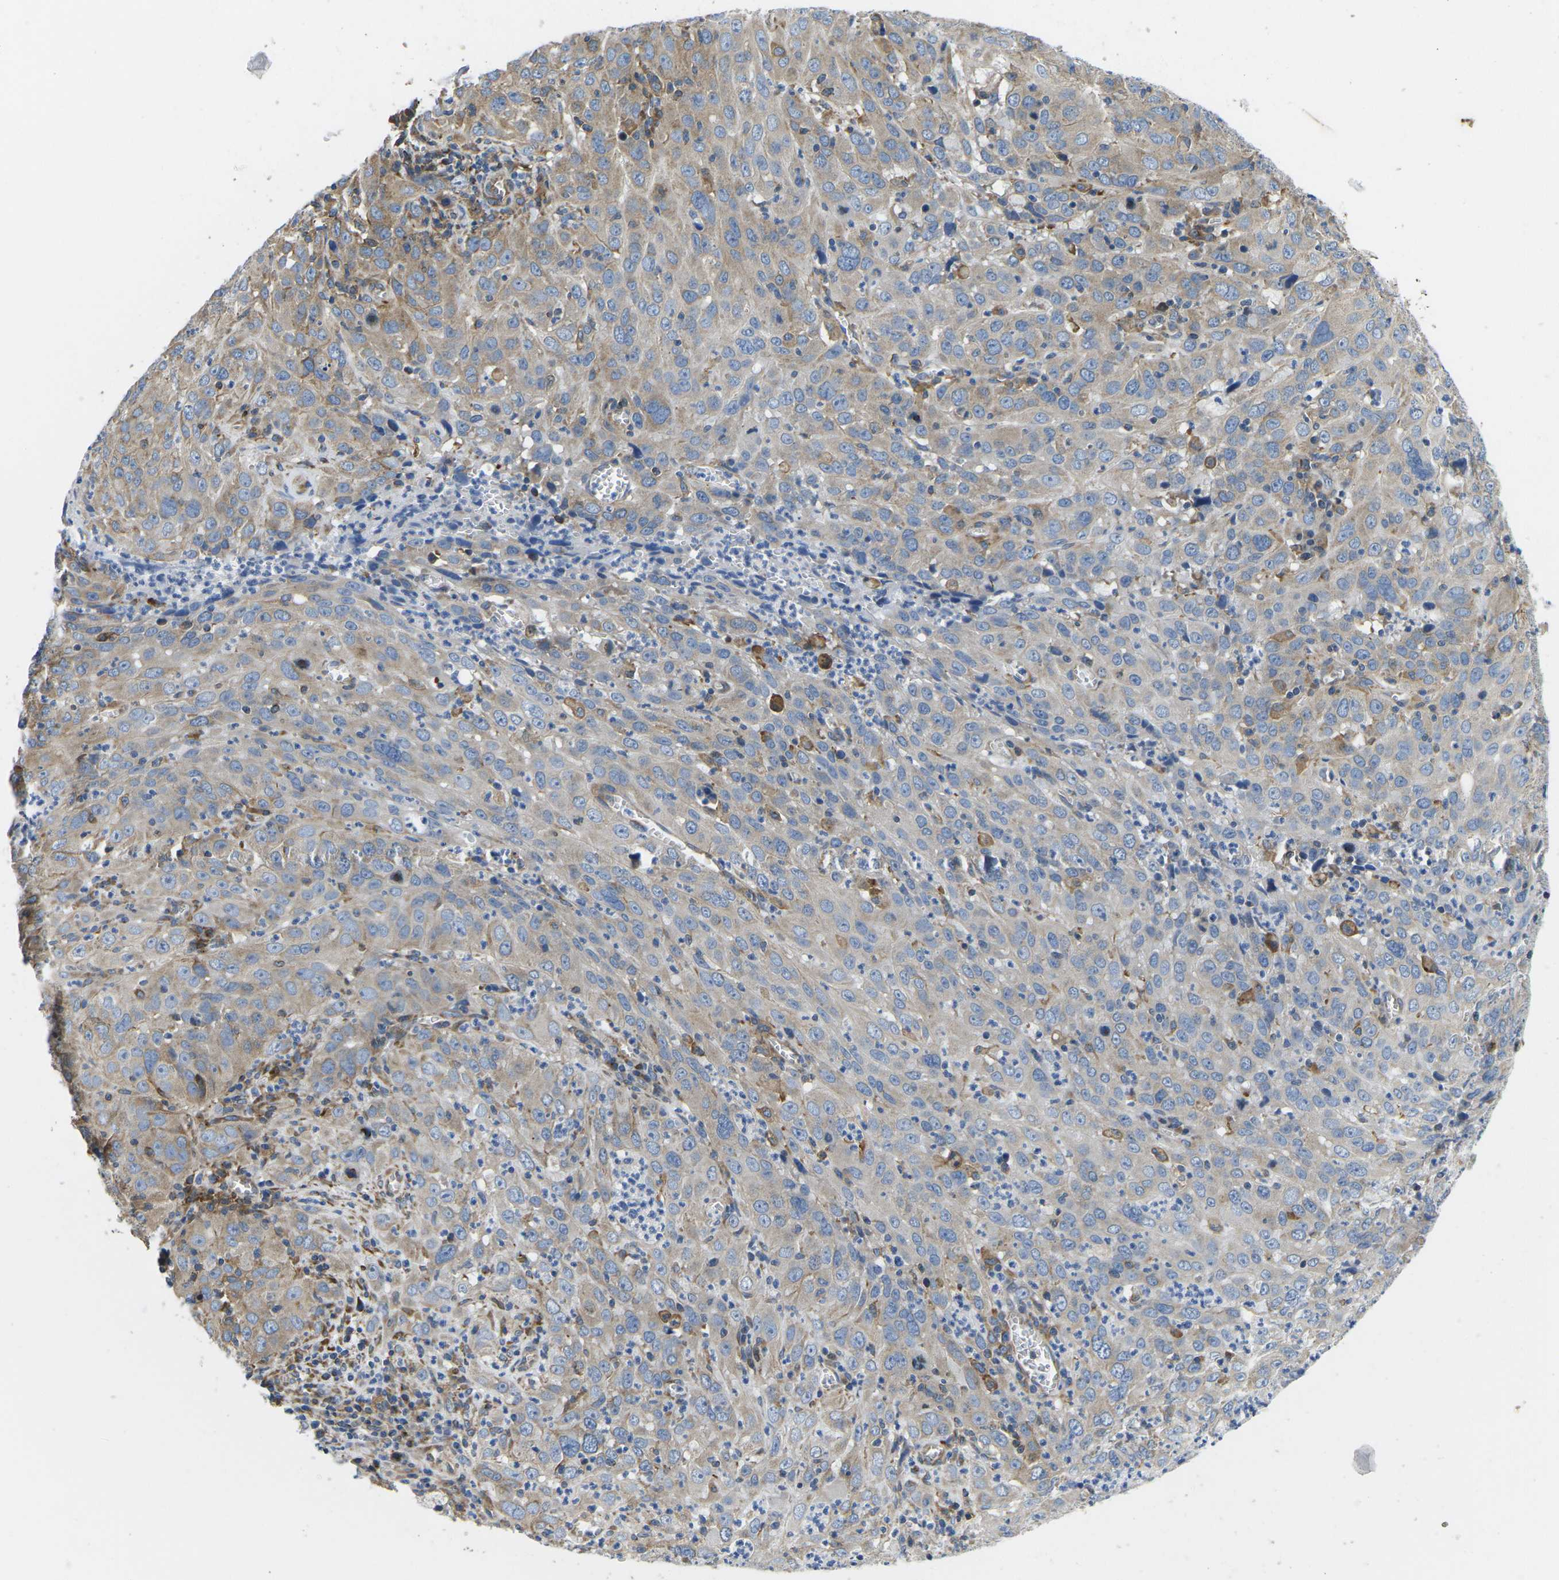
{"staining": {"intensity": "moderate", "quantity": ">75%", "location": "cytoplasmic/membranous"}, "tissue": "cervical cancer", "cell_type": "Tumor cells", "image_type": "cancer", "snomed": [{"axis": "morphology", "description": "Squamous cell carcinoma, NOS"}, {"axis": "topography", "description": "Cervix"}], "caption": "This image exhibits squamous cell carcinoma (cervical) stained with immunohistochemistry (IHC) to label a protein in brown. The cytoplasmic/membranous of tumor cells show moderate positivity for the protein. Nuclei are counter-stained blue.", "gene": "TMEFF2", "patient": {"sex": "female", "age": 32}}